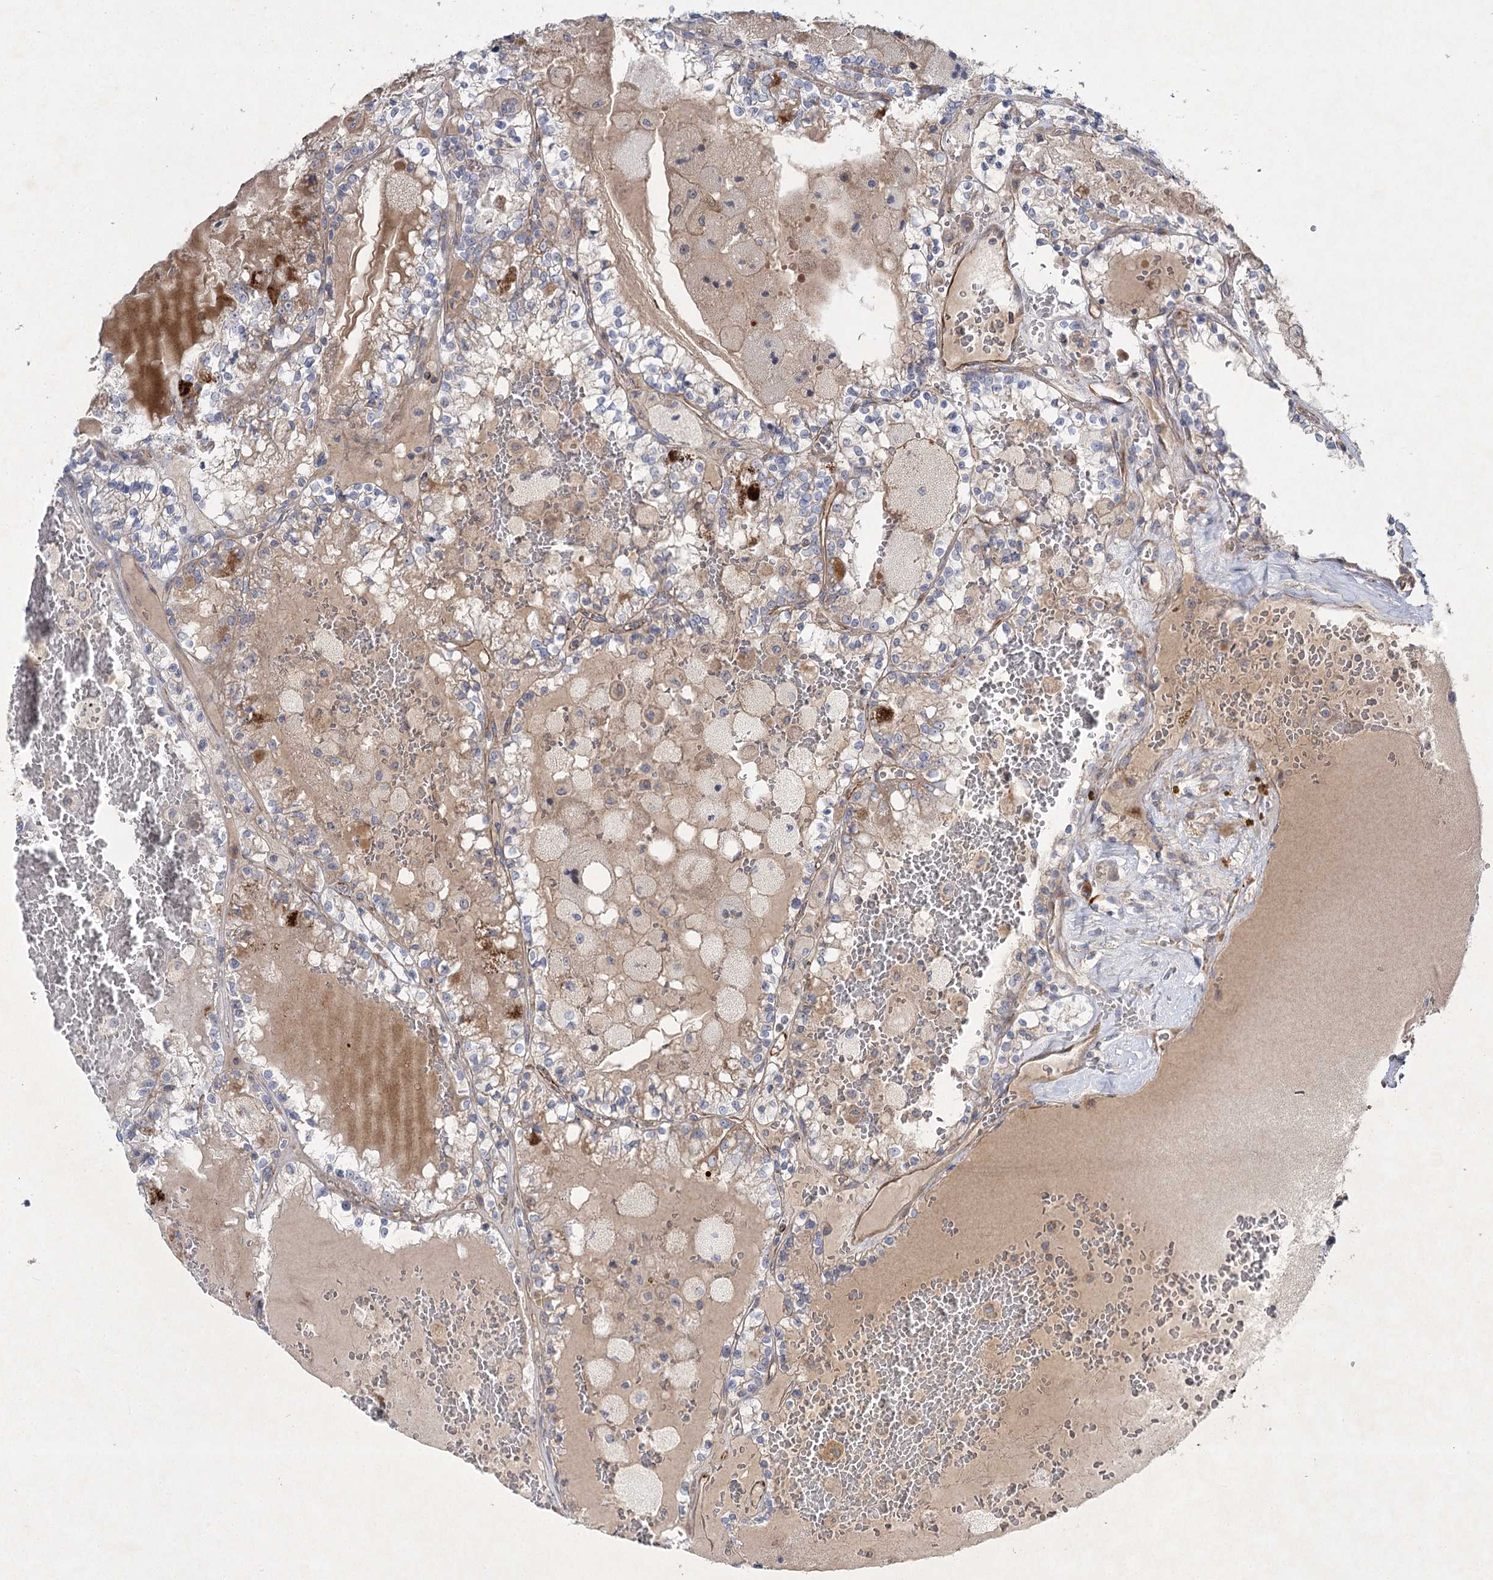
{"staining": {"intensity": "negative", "quantity": "none", "location": "none"}, "tissue": "renal cancer", "cell_type": "Tumor cells", "image_type": "cancer", "snomed": [{"axis": "morphology", "description": "Adenocarcinoma, NOS"}, {"axis": "topography", "description": "Kidney"}], "caption": "Histopathology image shows no protein expression in tumor cells of renal adenocarcinoma tissue.", "gene": "KIAA0825", "patient": {"sex": "female", "age": 56}}